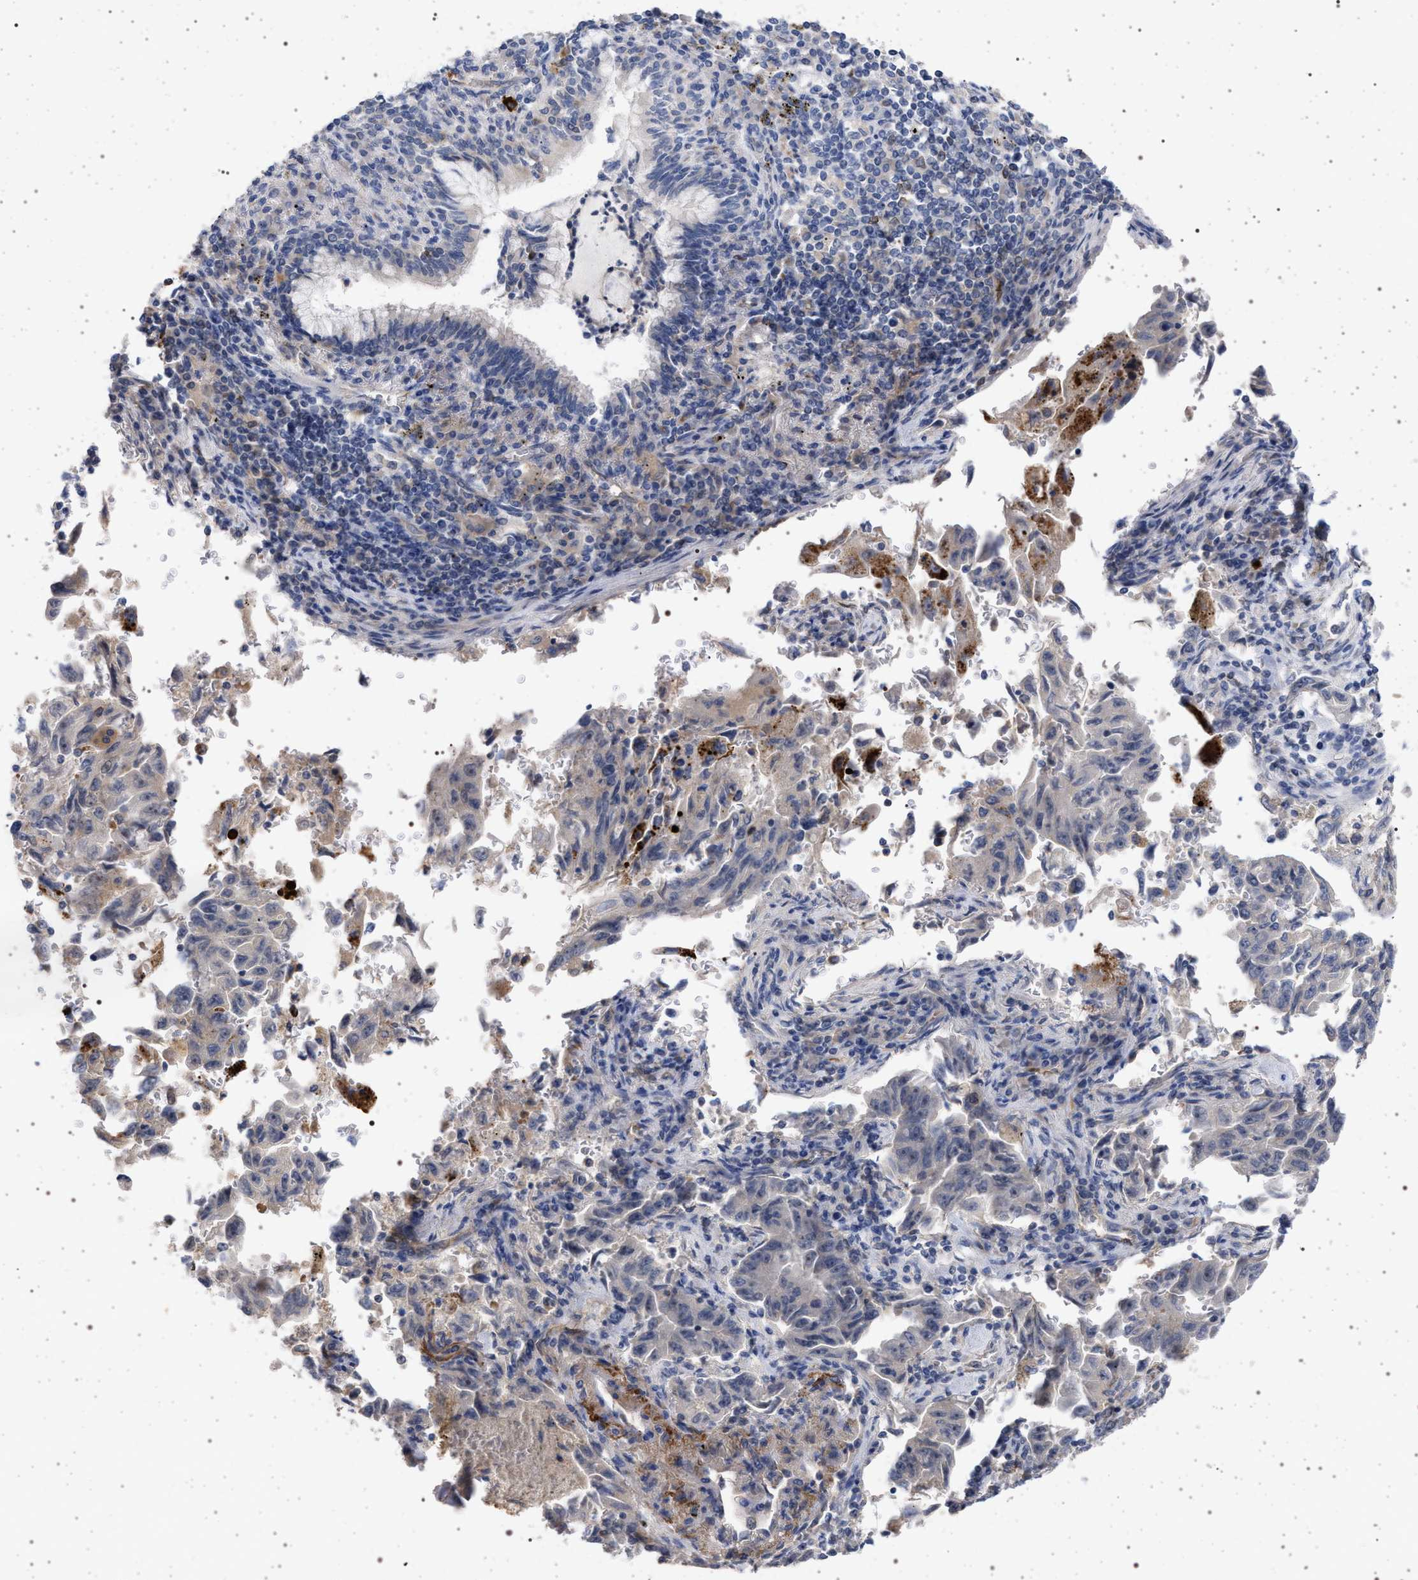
{"staining": {"intensity": "negative", "quantity": "none", "location": "none"}, "tissue": "lung cancer", "cell_type": "Tumor cells", "image_type": "cancer", "snomed": [{"axis": "morphology", "description": "Adenocarcinoma, NOS"}, {"axis": "topography", "description": "Lung"}], "caption": "An IHC image of adenocarcinoma (lung) is shown. There is no staining in tumor cells of adenocarcinoma (lung).", "gene": "RBM48", "patient": {"sex": "female", "age": 51}}